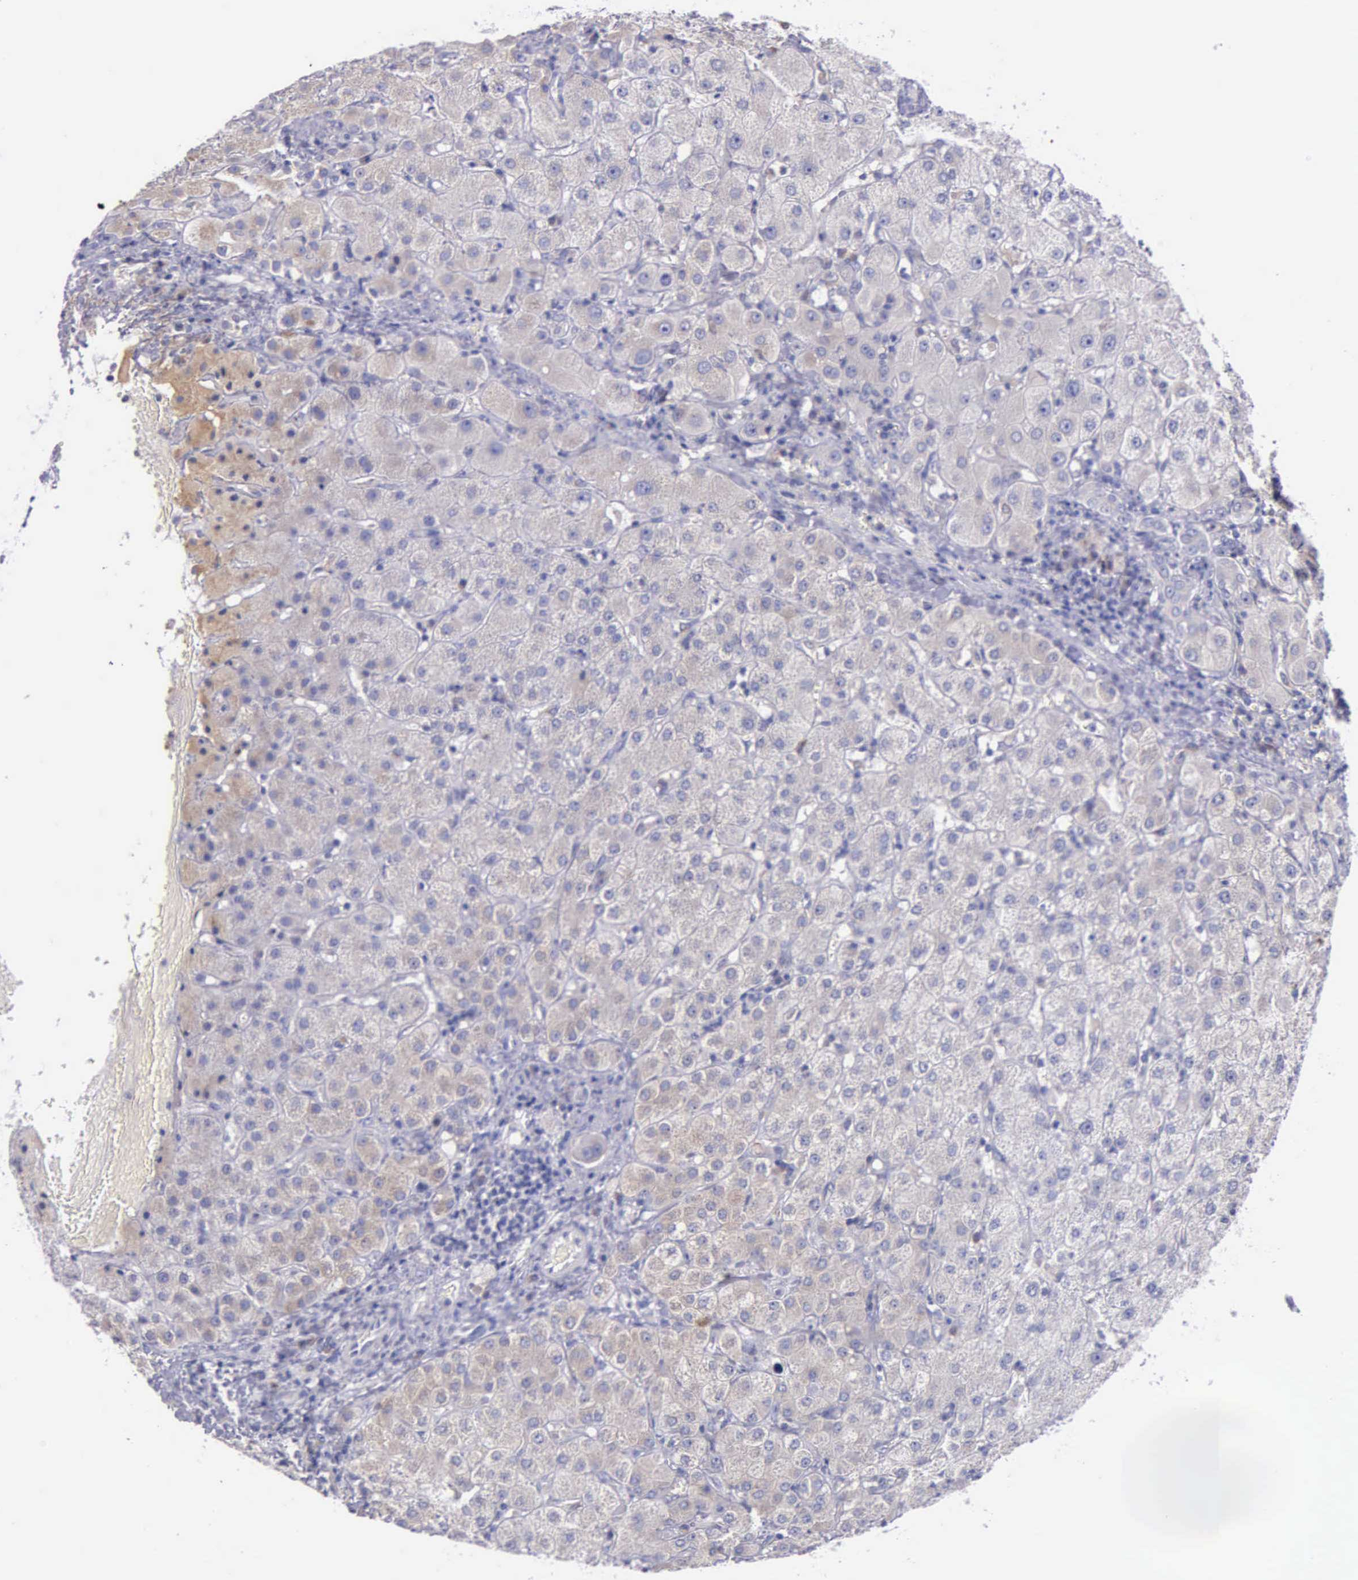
{"staining": {"intensity": "negative", "quantity": "none", "location": "none"}, "tissue": "liver", "cell_type": "Cholangiocytes", "image_type": "normal", "snomed": [{"axis": "morphology", "description": "Normal tissue, NOS"}, {"axis": "topography", "description": "Liver"}], "caption": "Immunohistochemical staining of benign human liver shows no significant expression in cholangiocytes. Brightfield microscopy of immunohistochemistry stained with DAB (3,3'-diaminobenzidine) (brown) and hematoxylin (blue), captured at high magnification.", "gene": "CTAGE15", "patient": {"sex": "female", "age": 79}}